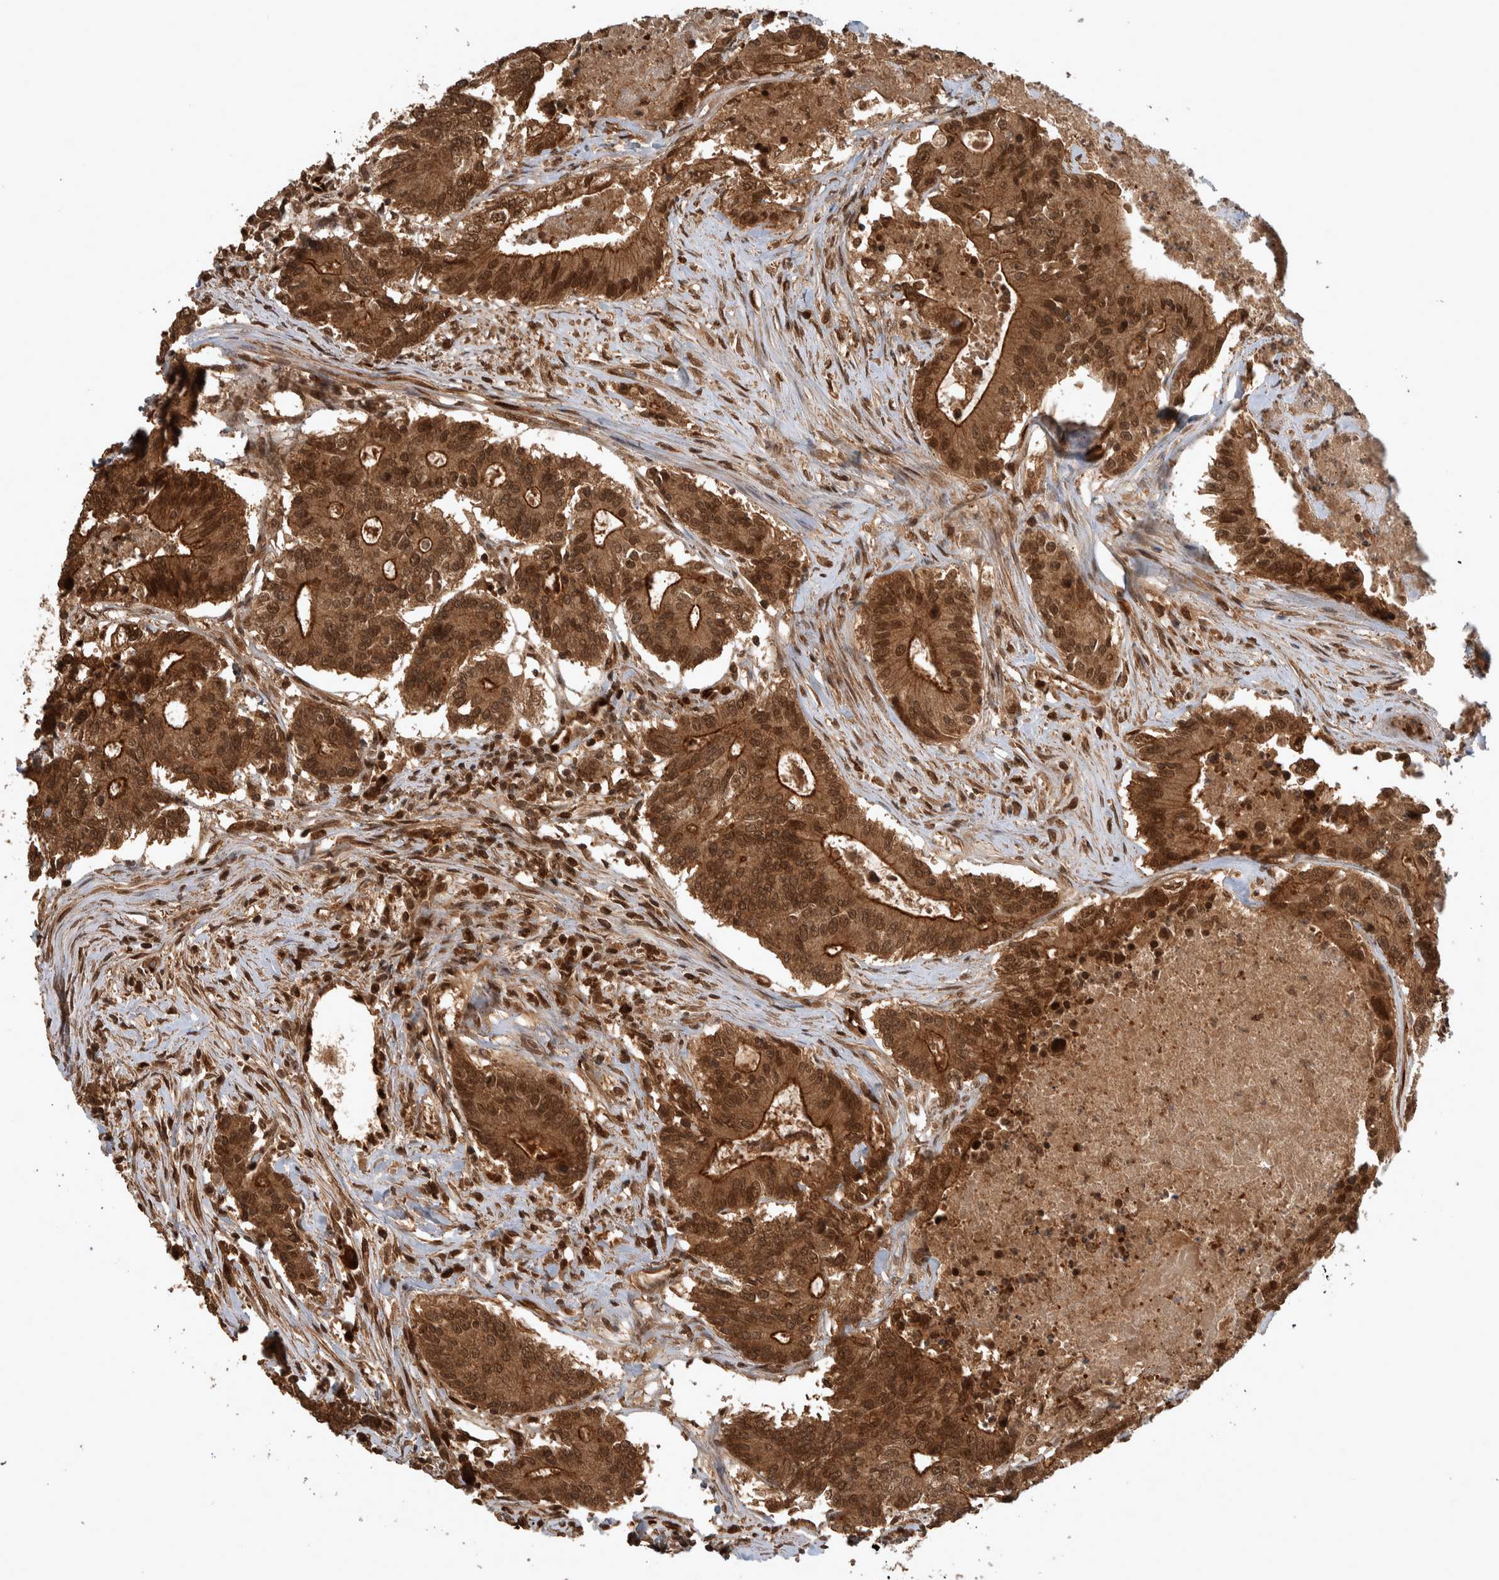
{"staining": {"intensity": "moderate", "quantity": ">75%", "location": "cytoplasmic/membranous,nuclear"}, "tissue": "colorectal cancer", "cell_type": "Tumor cells", "image_type": "cancer", "snomed": [{"axis": "morphology", "description": "Adenocarcinoma, NOS"}, {"axis": "topography", "description": "Colon"}], "caption": "A histopathology image of colorectal cancer stained for a protein displays moderate cytoplasmic/membranous and nuclear brown staining in tumor cells. (DAB (3,3'-diaminobenzidine) = brown stain, brightfield microscopy at high magnification).", "gene": "CNTROB", "patient": {"sex": "female", "age": 77}}